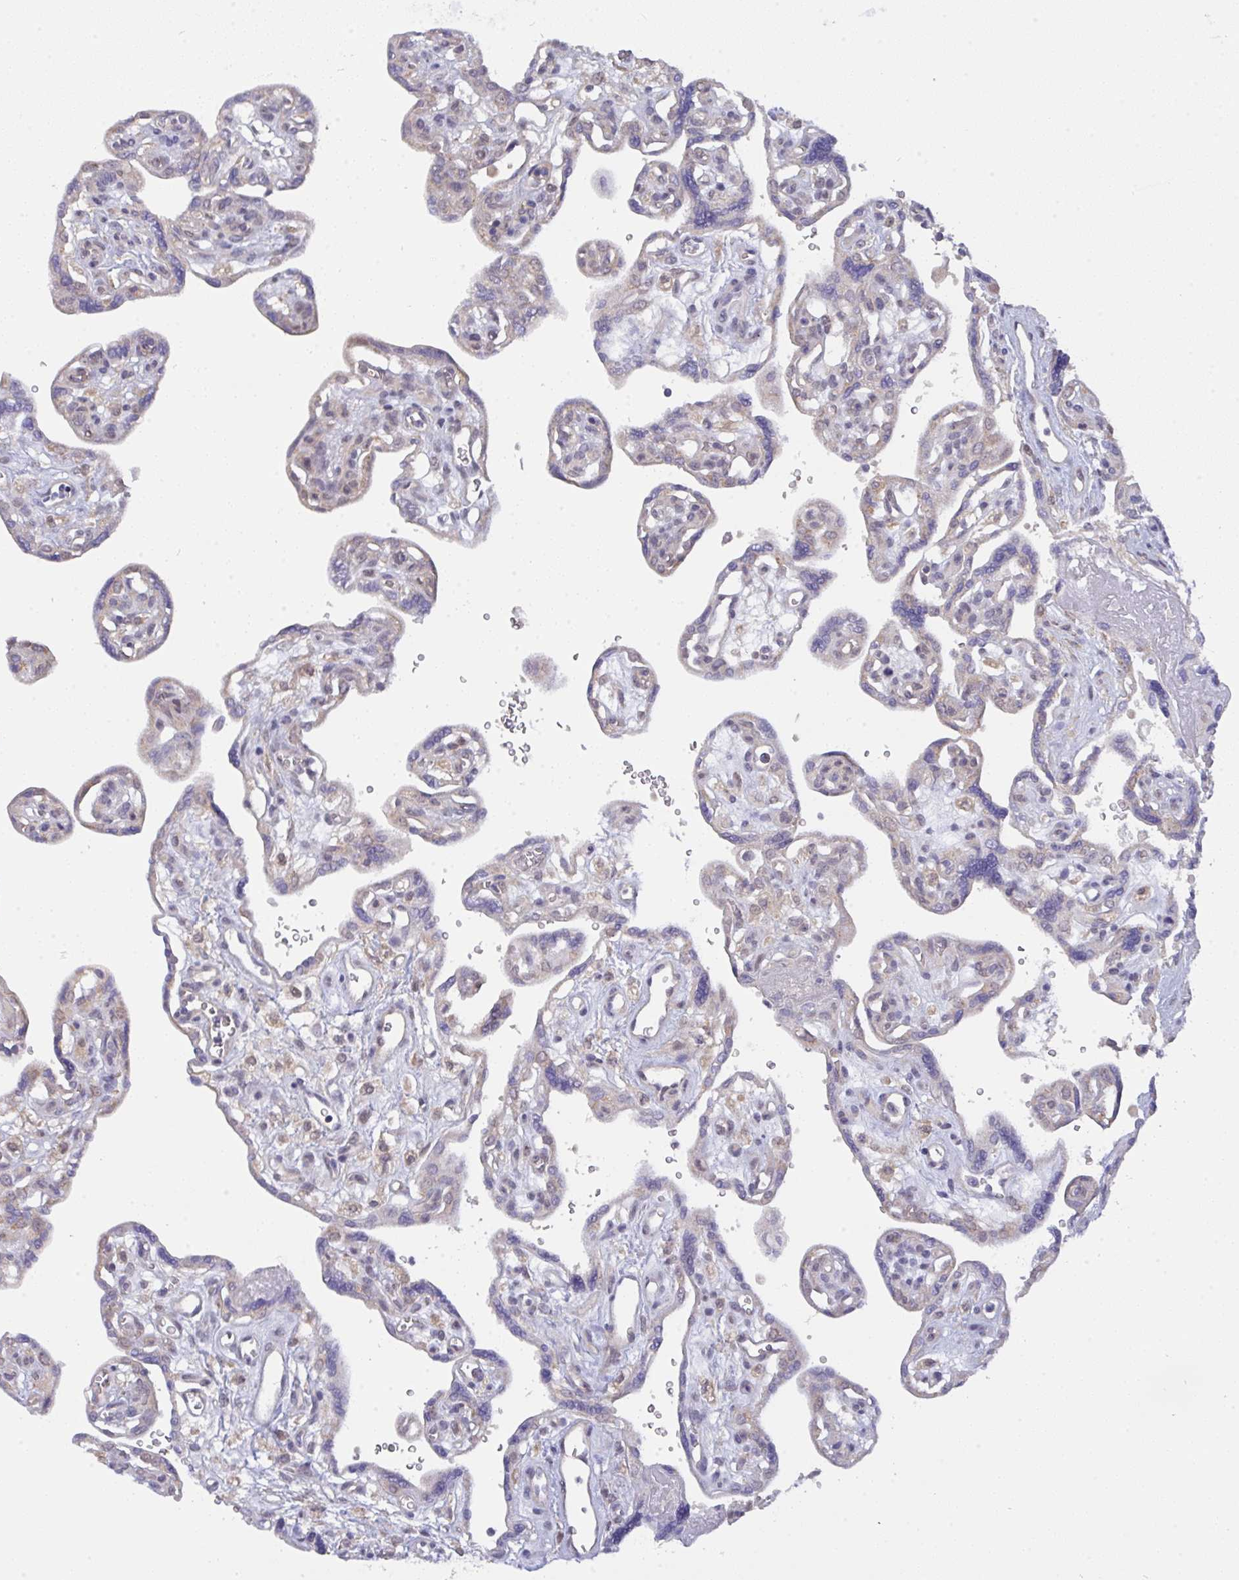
{"staining": {"intensity": "negative", "quantity": "none", "location": "none"}, "tissue": "placenta", "cell_type": "Decidual cells", "image_type": "normal", "snomed": [{"axis": "morphology", "description": "Normal tissue, NOS"}, {"axis": "topography", "description": "Placenta"}], "caption": "The immunohistochemistry photomicrograph has no significant positivity in decidual cells of placenta. (DAB (3,3'-diaminobenzidine) immunohistochemistry (IHC) visualized using brightfield microscopy, high magnification).", "gene": "L3HYPDH", "patient": {"sex": "female", "age": 39}}